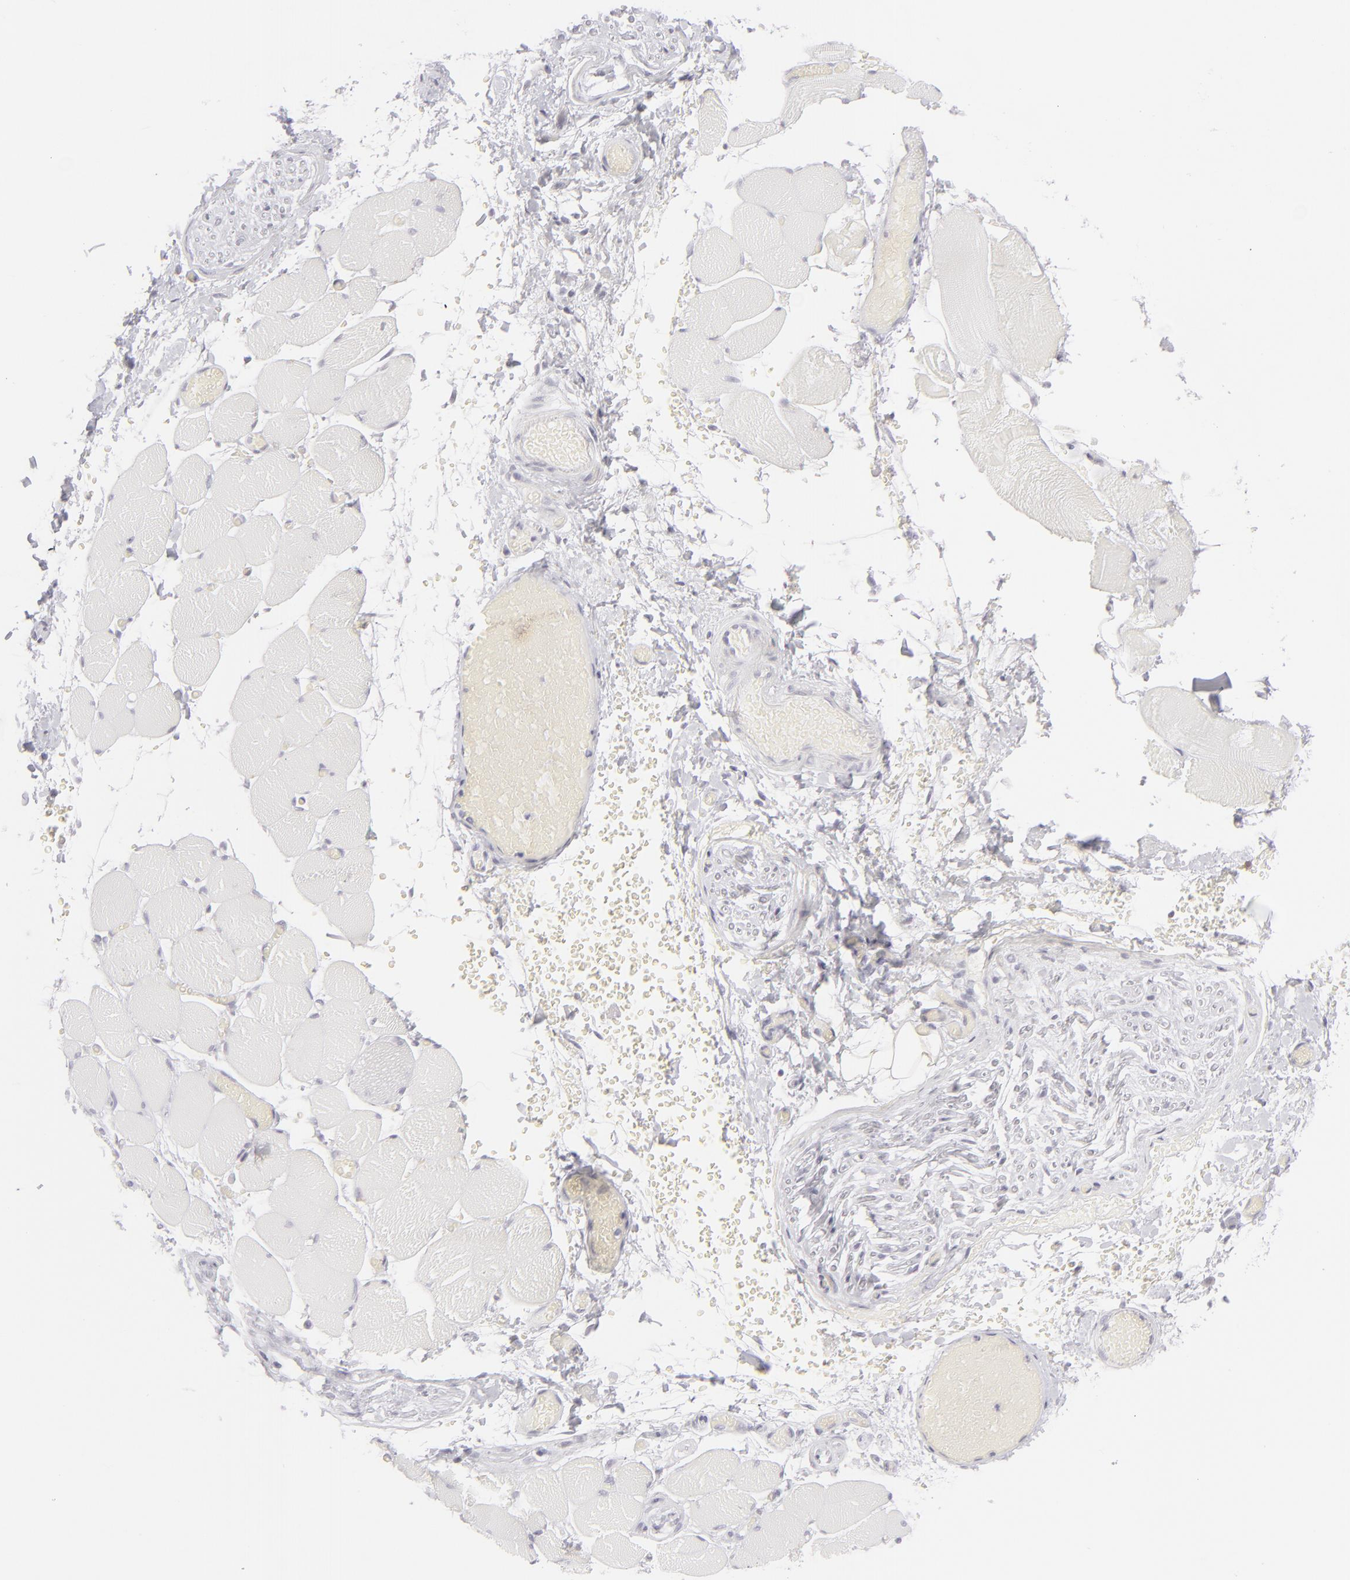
{"staining": {"intensity": "negative", "quantity": "none", "location": "none"}, "tissue": "skeletal muscle", "cell_type": "Myocytes", "image_type": "normal", "snomed": [{"axis": "morphology", "description": "Normal tissue, NOS"}, {"axis": "topography", "description": "Skeletal muscle"}, {"axis": "topography", "description": "Soft tissue"}], "caption": "A photomicrograph of human skeletal muscle is negative for staining in myocytes.", "gene": "CD7", "patient": {"sex": "female", "age": 58}}